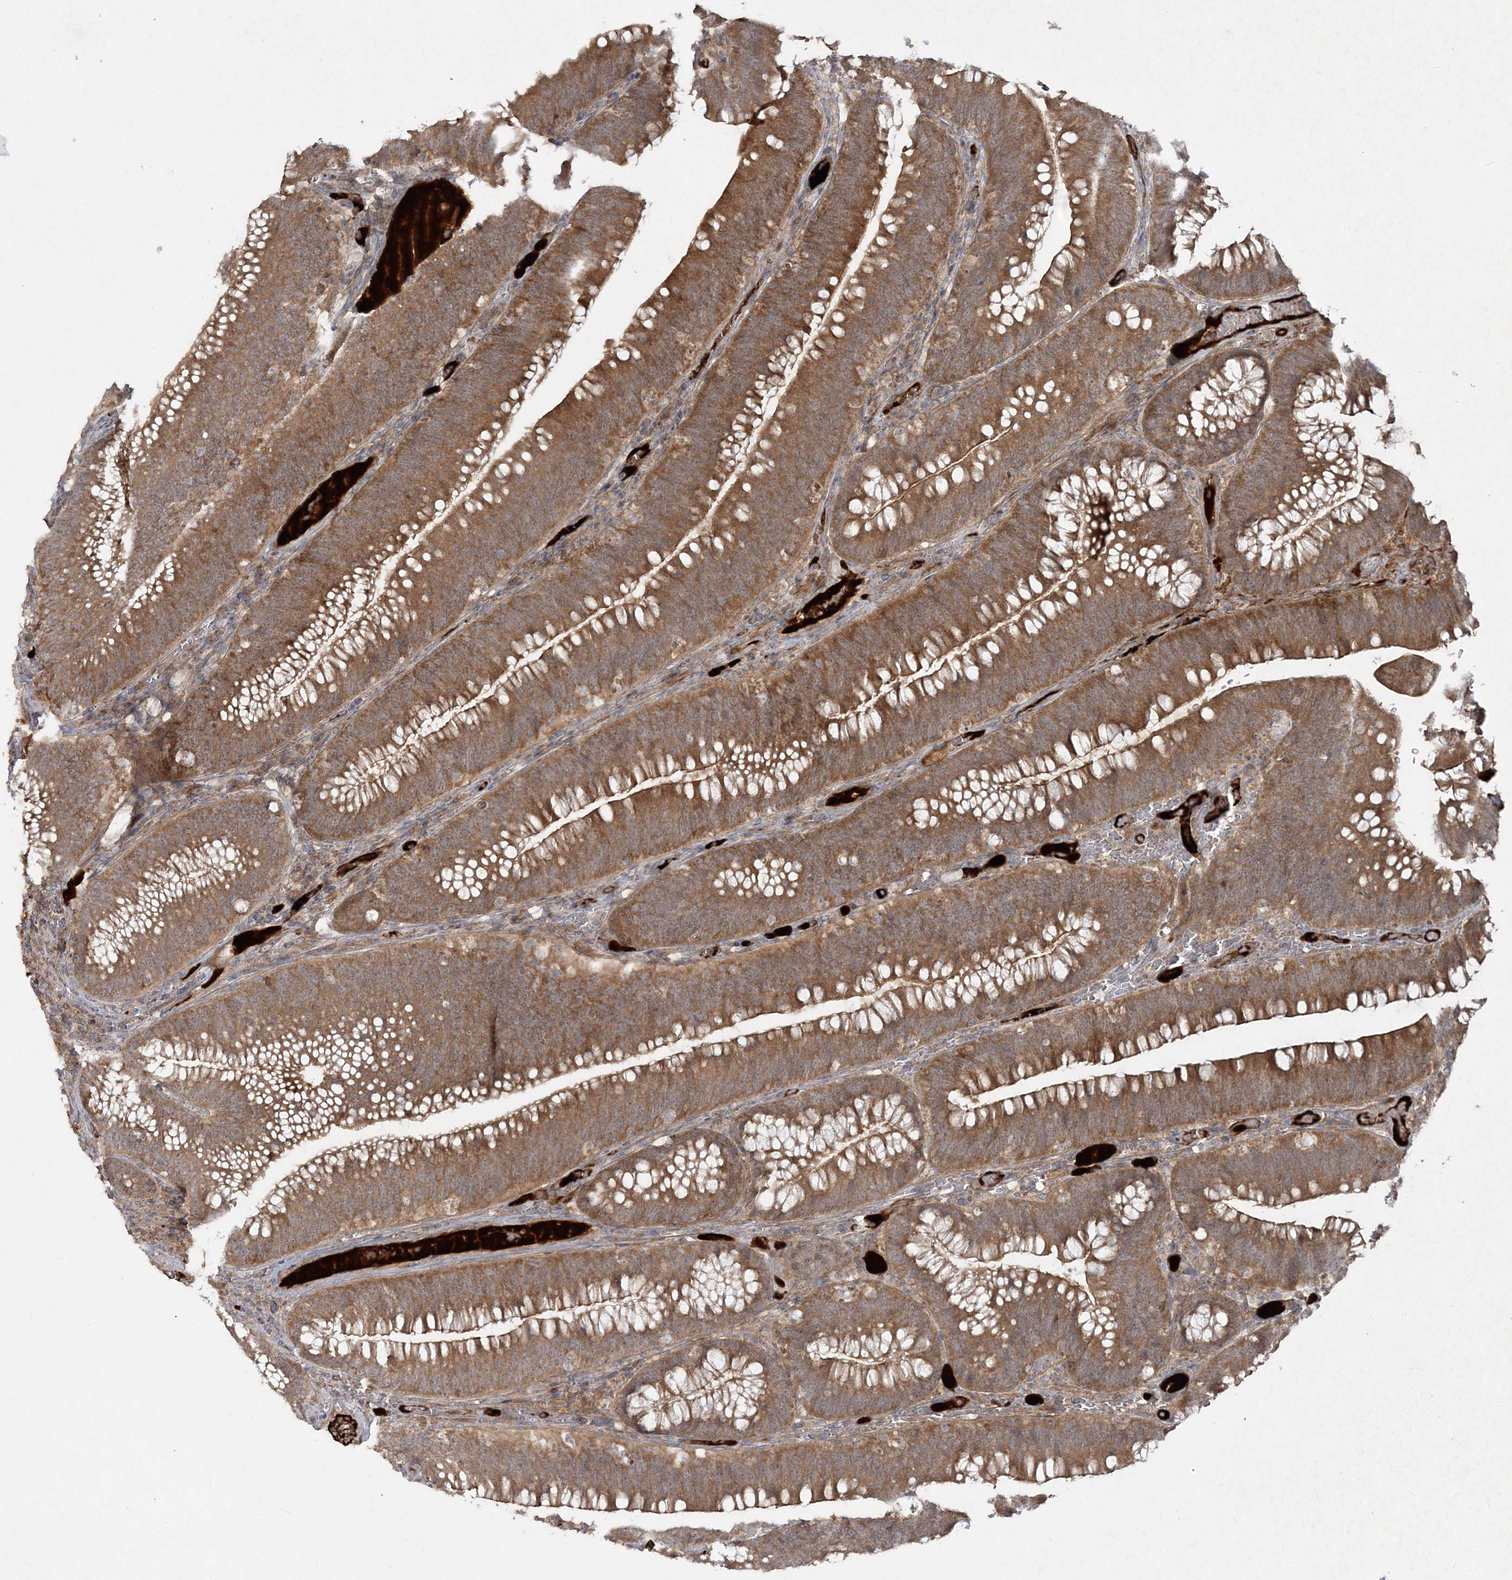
{"staining": {"intensity": "moderate", "quantity": ">75%", "location": "cytoplasmic/membranous"}, "tissue": "colorectal cancer", "cell_type": "Tumor cells", "image_type": "cancer", "snomed": [{"axis": "morphology", "description": "Normal tissue, NOS"}, {"axis": "topography", "description": "Colon"}], "caption": "Approximately >75% of tumor cells in colorectal cancer reveal moderate cytoplasmic/membranous protein expression as visualized by brown immunohistochemical staining.", "gene": "MOCS2", "patient": {"sex": "female", "age": 82}}